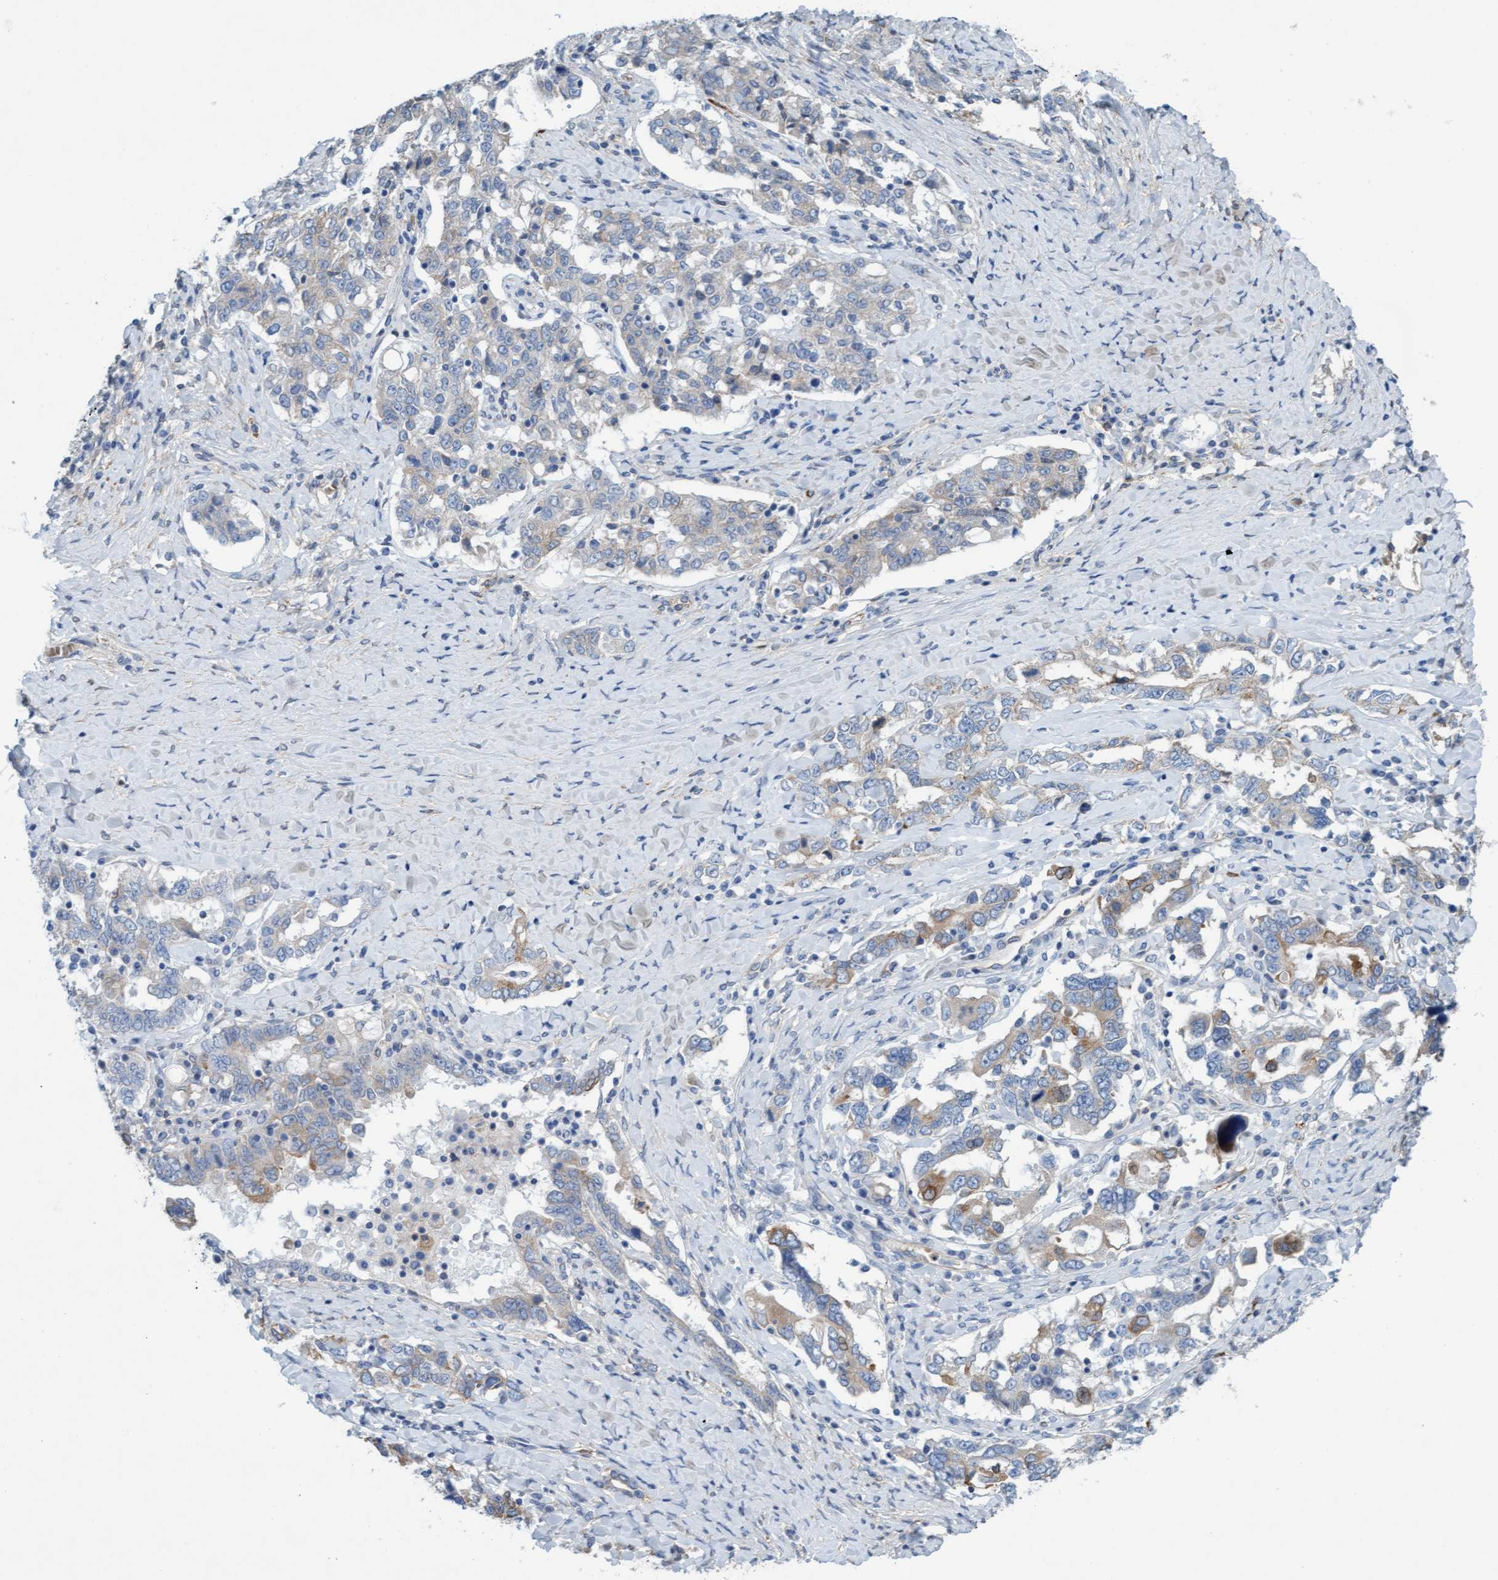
{"staining": {"intensity": "moderate", "quantity": "<25%", "location": "cytoplasmic/membranous"}, "tissue": "ovarian cancer", "cell_type": "Tumor cells", "image_type": "cancer", "snomed": [{"axis": "morphology", "description": "Carcinoma, endometroid"}, {"axis": "topography", "description": "Ovary"}], "caption": "Protein staining of endometroid carcinoma (ovarian) tissue demonstrates moderate cytoplasmic/membranous positivity in about <25% of tumor cells. Nuclei are stained in blue.", "gene": "SIGIRR", "patient": {"sex": "female", "age": 62}}